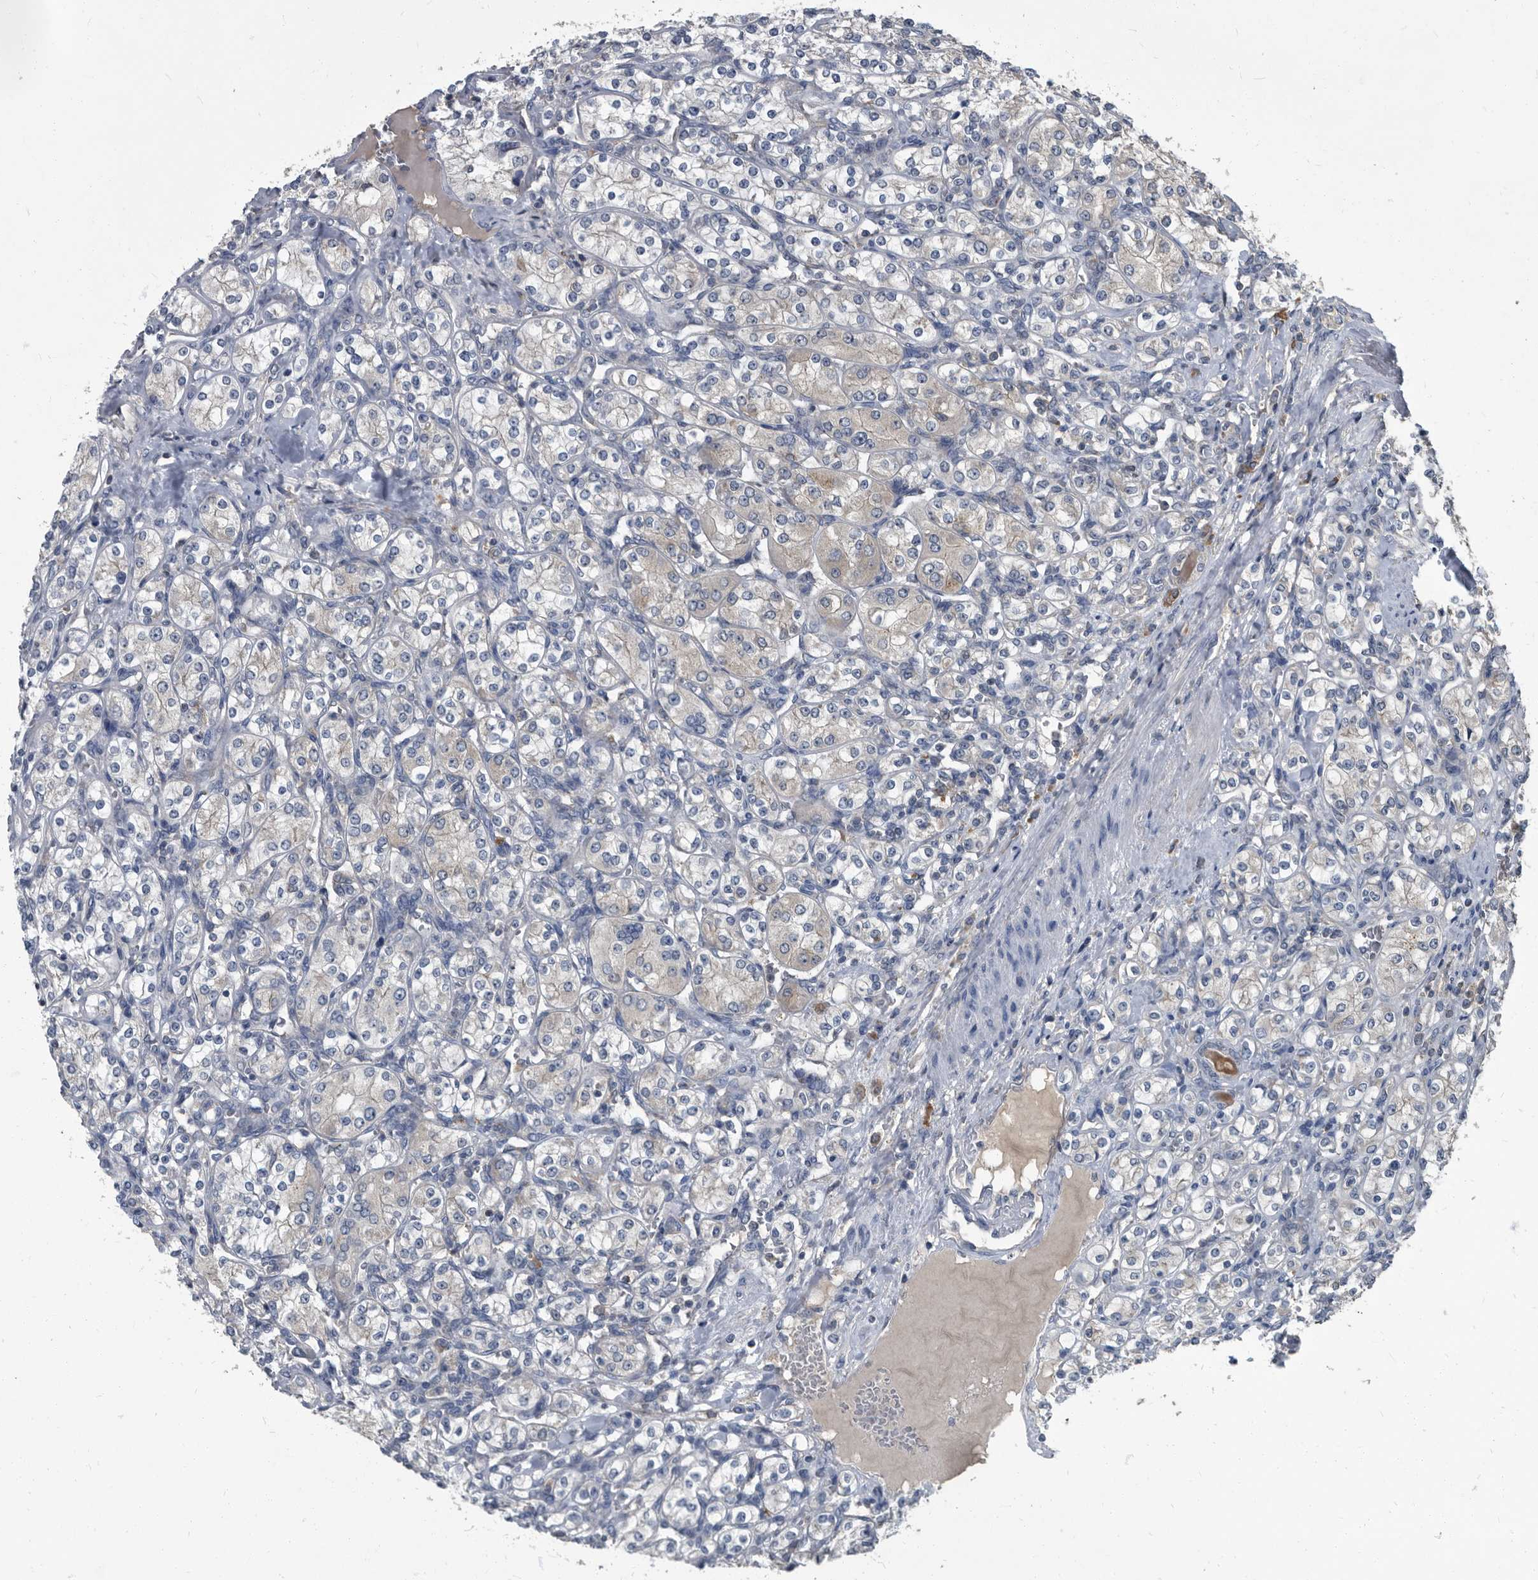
{"staining": {"intensity": "negative", "quantity": "none", "location": "none"}, "tissue": "renal cancer", "cell_type": "Tumor cells", "image_type": "cancer", "snomed": [{"axis": "morphology", "description": "Adenocarcinoma, NOS"}, {"axis": "topography", "description": "Kidney"}], "caption": "IHC of renal cancer (adenocarcinoma) demonstrates no positivity in tumor cells.", "gene": "CDV3", "patient": {"sex": "male", "age": 77}}